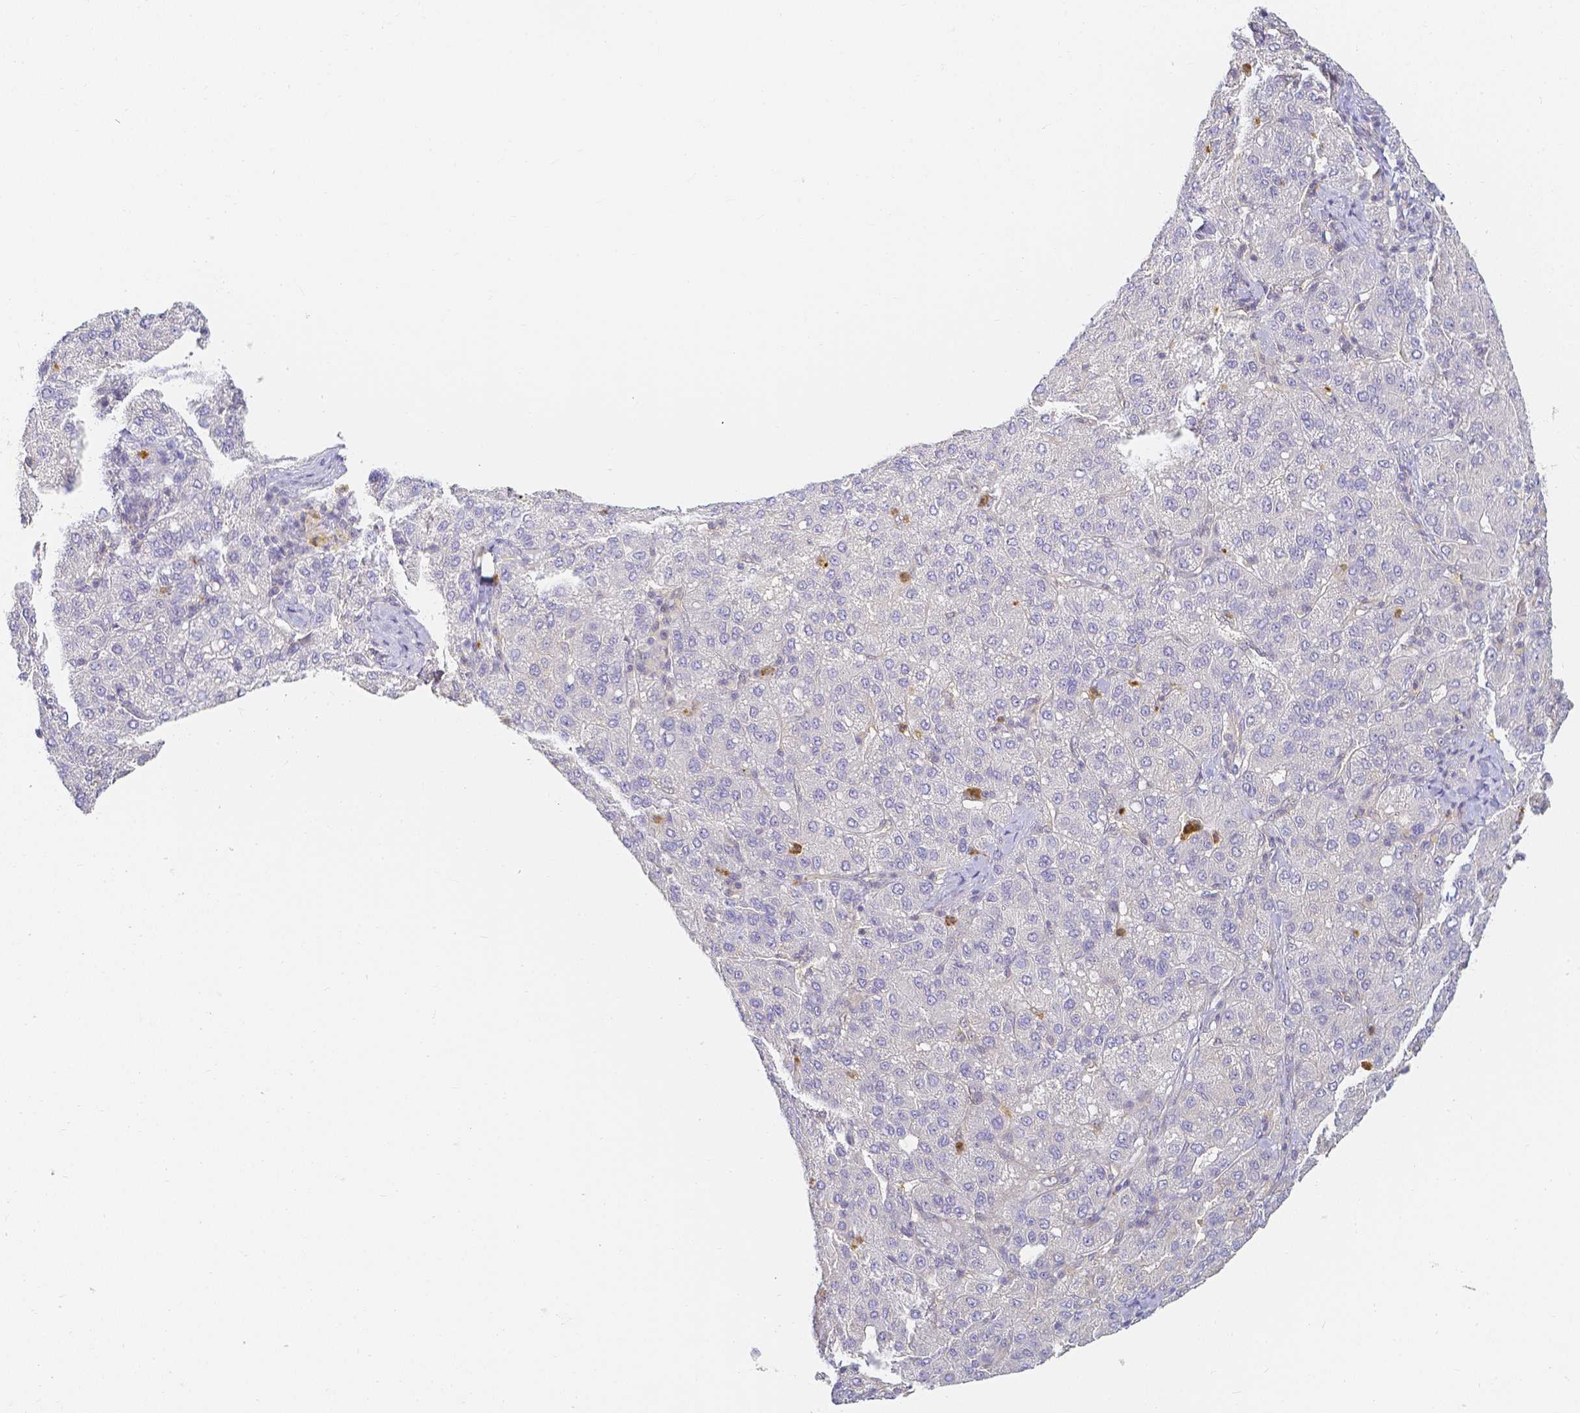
{"staining": {"intensity": "negative", "quantity": "none", "location": "none"}, "tissue": "liver cancer", "cell_type": "Tumor cells", "image_type": "cancer", "snomed": [{"axis": "morphology", "description": "Carcinoma, Hepatocellular, NOS"}, {"axis": "topography", "description": "Liver"}], "caption": "The immunohistochemistry photomicrograph has no significant positivity in tumor cells of liver hepatocellular carcinoma tissue.", "gene": "KCNH1", "patient": {"sex": "male", "age": 65}}